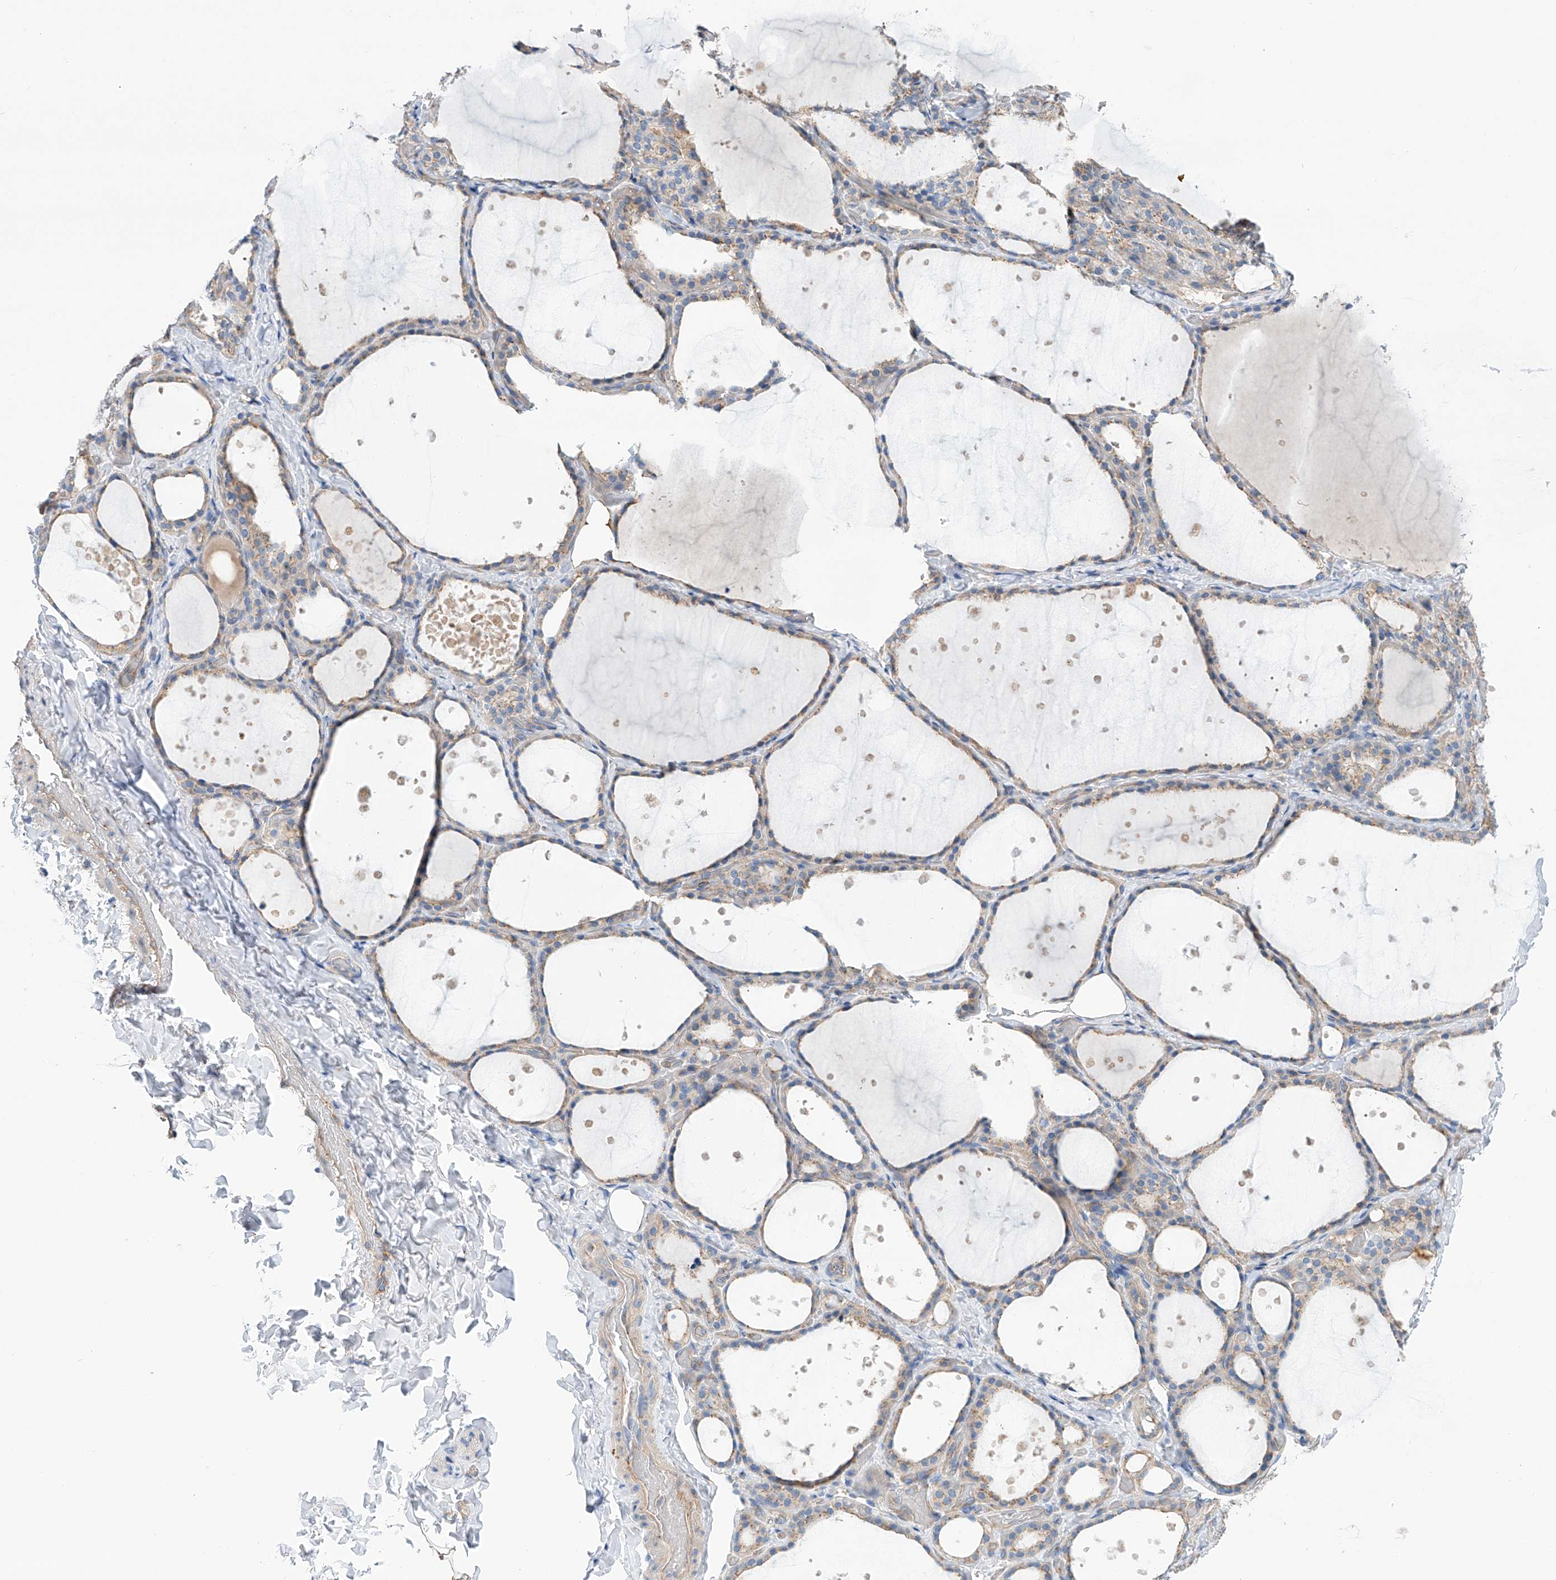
{"staining": {"intensity": "weak", "quantity": "25%-75%", "location": "cytoplasmic/membranous"}, "tissue": "thyroid gland", "cell_type": "Glandular cells", "image_type": "normal", "snomed": [{"axis": "morphology", "description": "Normal tissue, NOS"}, {"axis": "topography", "description": "Thyroid gland"}], "caption": "Immunohistochemistry image of unremarkable human thyroid gland stained for a protein (brown), which displays low levels of weak cytoplasmic/membranous positivity in about 25%-75% of glandular cells.", "gene": "SLC22A7", "patient": {"sex": "female", "age": 44}}